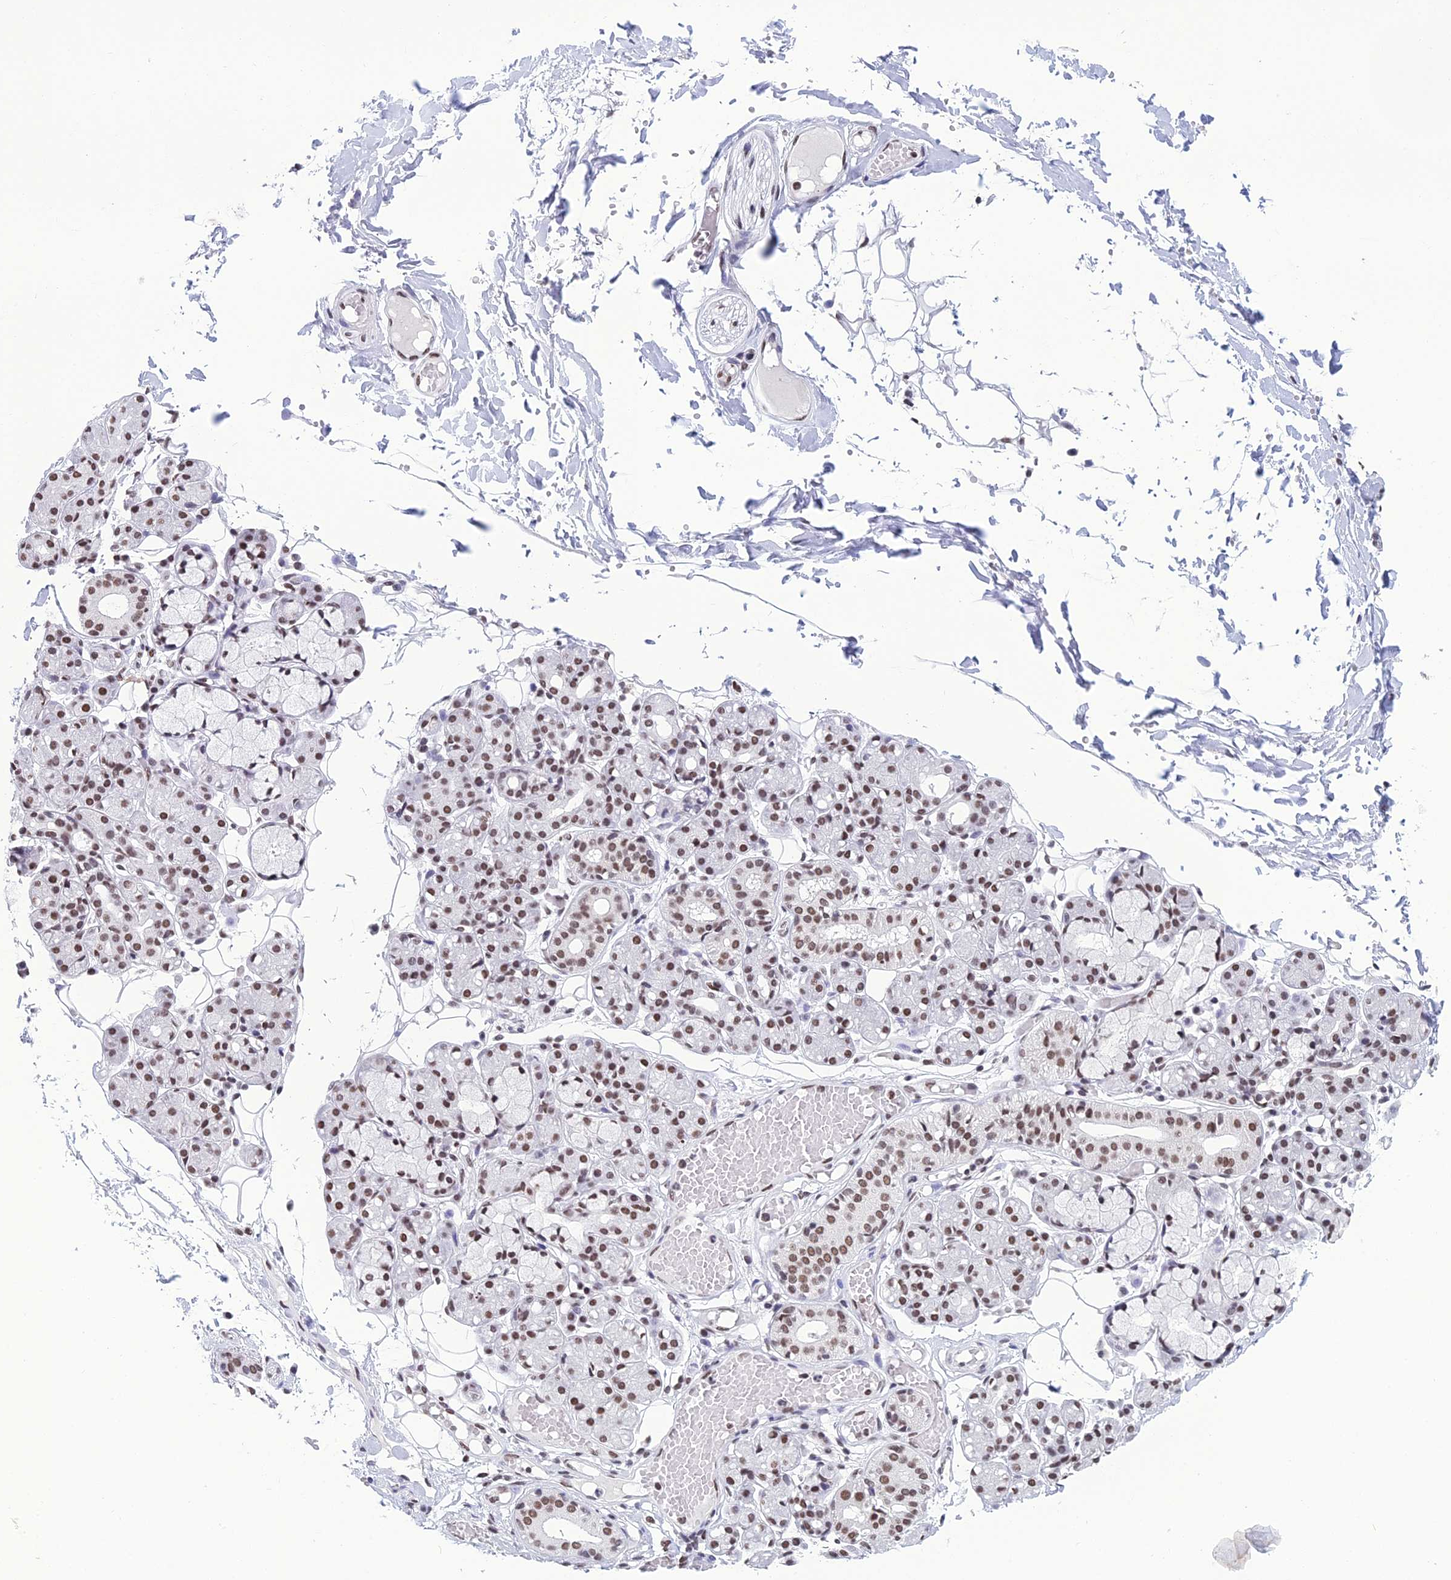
{"staining": {"intensity": "moderate", "quantity": ">75%", "location": "nuclear"}, "tissue": "salivary gland", "cell_type": "Glandular cells", "image_type": "normal", "snomed": [{"axis": "morphology", "description": "Normal tissue, NOS"}, {"axis": "topography", "description": "Salivary gland"}], "caption": "Moderate nuclear protein expression is identified in about >75% of glandular cells in salivary gland.", "gene": "PRAMEF12", "patient": {"sex": "male", "age": 63}}